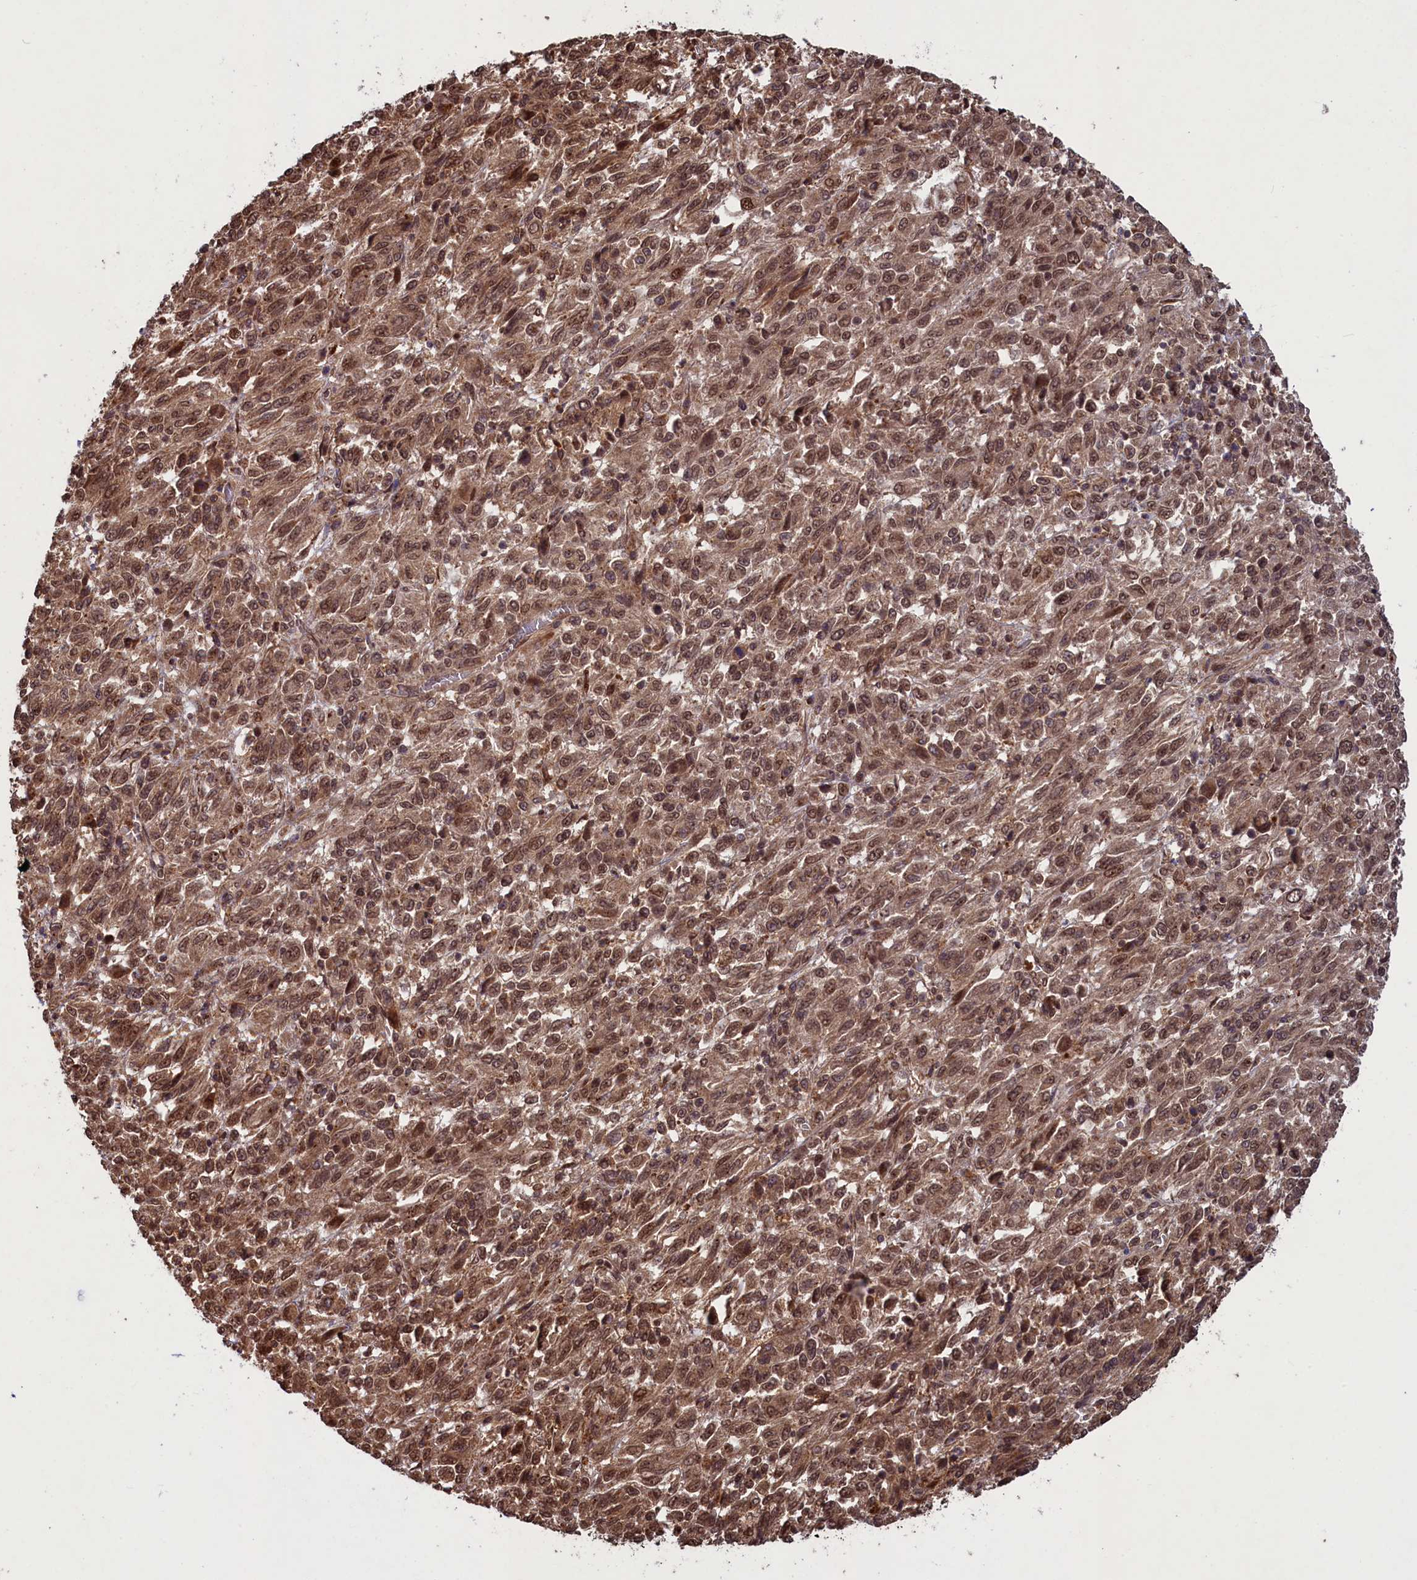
{"staining": {"intensity": "moderate", "quantity": ">75%", "location": "cytoplasmic/membranous,nuclear"}, "tissue": "melanoma", "cell_type": "Tumor cells", "image_type": "cancer", "snomed": [{"axis": "morphology", "description": "Malignant melanoma, Metastatic site"}, {"axis": "topography", "description": "Lung"}], "caption": "Protein positivity by IHC shows moderate cytoplasmic/membranous and nuclear expression in about >75% of tumor cells in melanoma. (Brightfield microscopy of DAB IHC at high magnification).", "gene": "NAE1", "patient": {"sex": "male", "age": 64}}